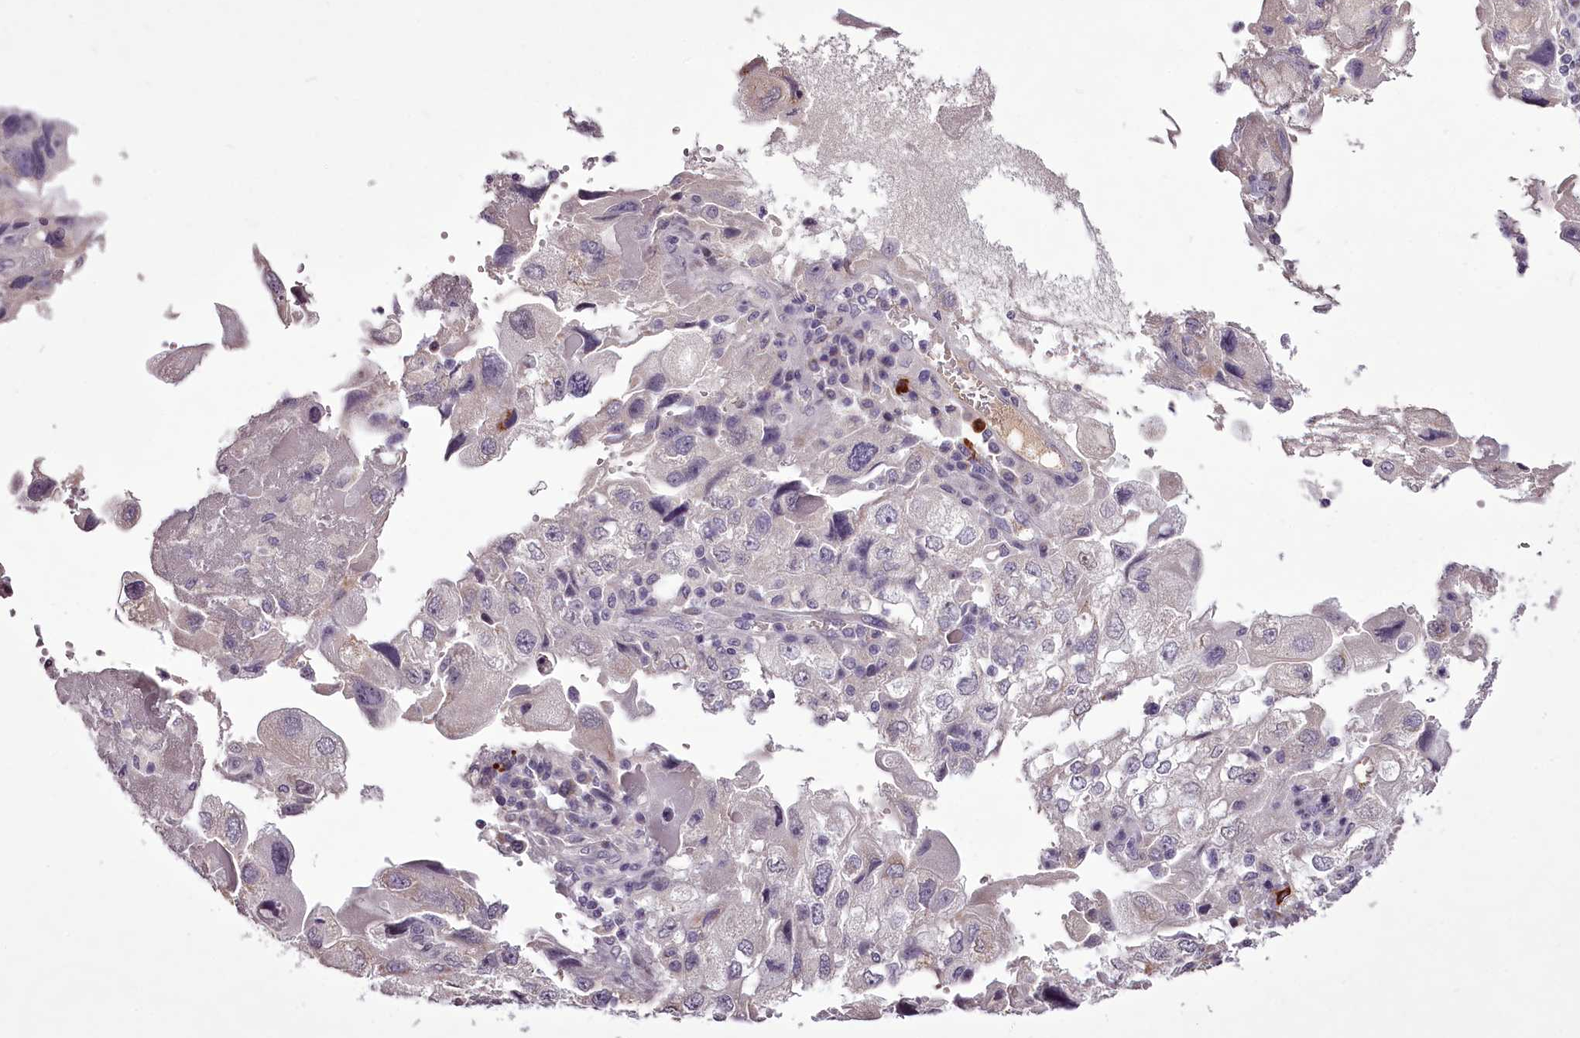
{"staining": {"intensity": "negative", "quantity": "none", "location": "none"}, "tissue": "endometrial cancer", "cell_type": "Tumor cells", "image_type": "cancer", "snomed": [{"axis": "morphology", "description": "Adenocarcinoma, NOS"}, {"axis": "topography", "description": "Endometrium"}], "caption": "The histopathology image demonstrates no significant staining in tumor cells of endometrial cancer.", "gene": "C1orf56", "patient": {"sex": "female", "age": 49}}